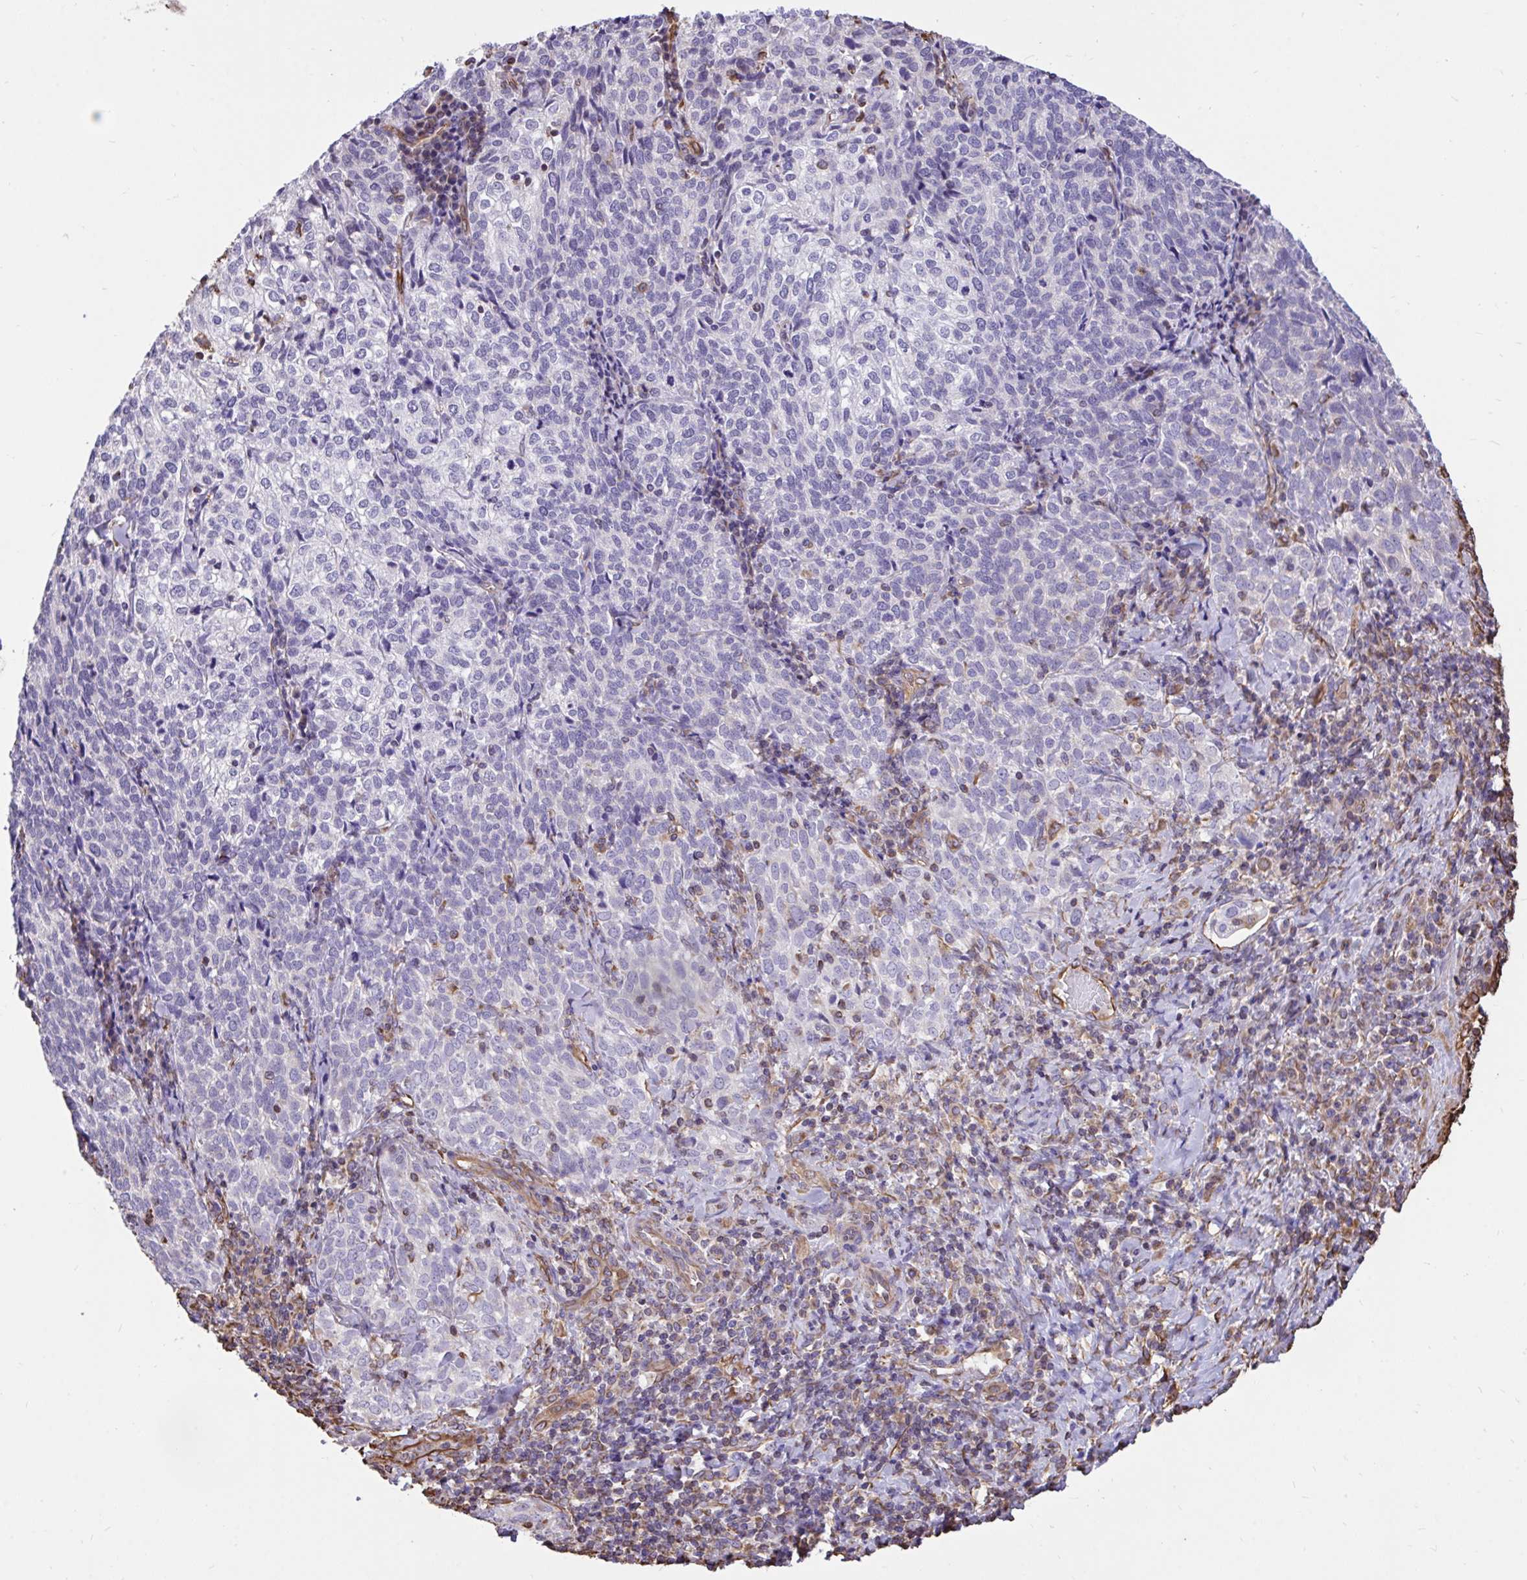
{"staining": {"intensity": "negative", "quantity": "none", "location": "none"}, "tissue": "cervical cancer", "cell_type": "Tumor cells", "image_type": "cancer", "snomed": [{"axis": "morphology", "description": "Normal tissue, NOS"}, {"axis": "morphology", "description": "Squamous cell carcinoma, NOS"}, {"axis": "topography", "description": "Vagina"}, {"axis": "topography", "description": "Cervix"}], "caption": "High power microscopy micrograph of an immunohistochemistry micrograph of cervical cancer (squamous cell carcinoma), revealing no significant staining in tumor cells. The staining was performed using DAB to visualize the protein expression in brown, while the nuclei were stained in blue with hematoxylin (Magnification: 20x).", "gene": "RNF103", "patient": {"sex": "female", "age": 45}}